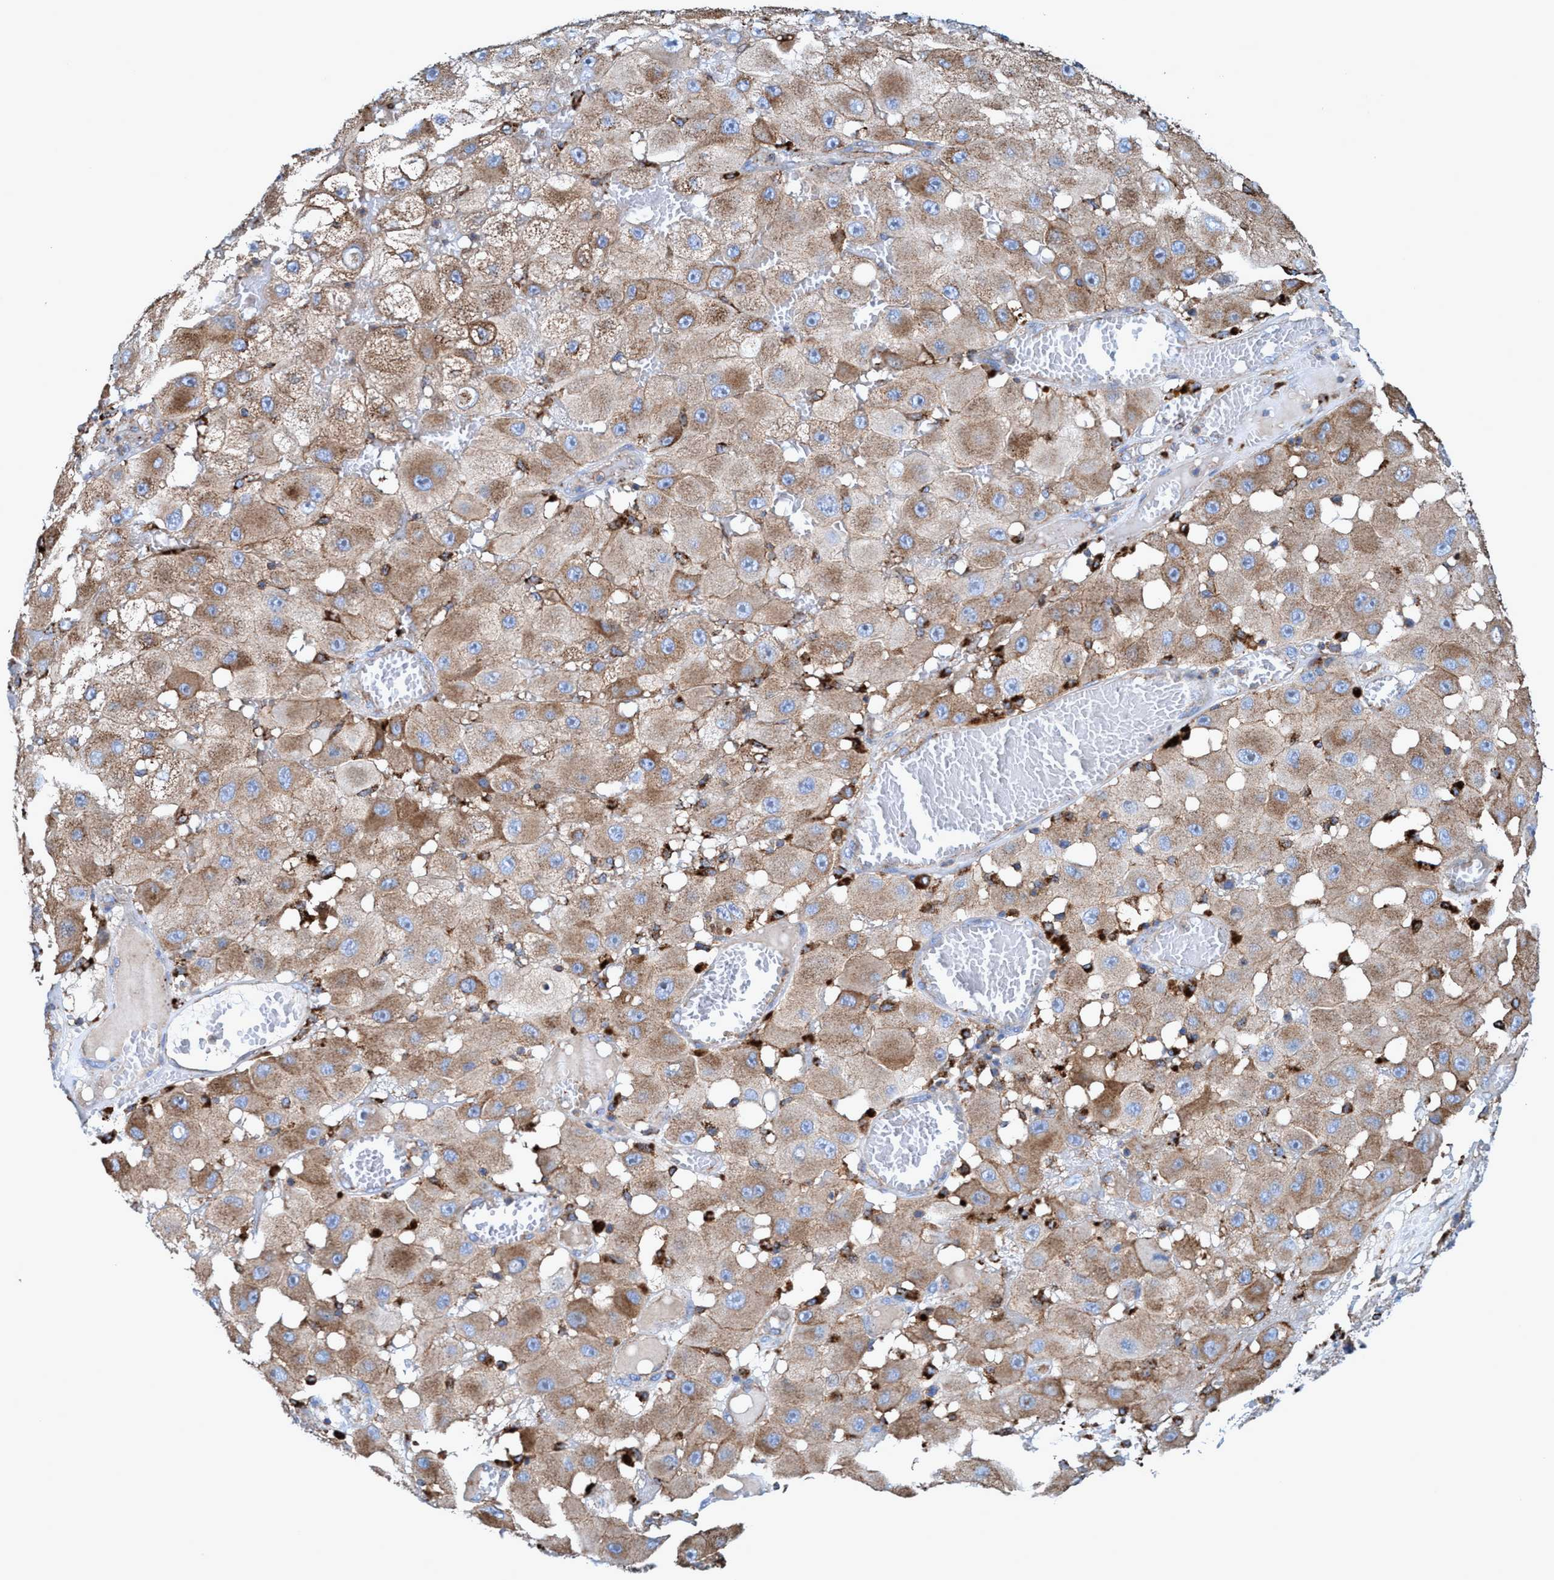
{"staining": {"intensity": "moderate", "quantity": ">75%", "location": "cytoplasmic/membranous"}, "tissue": "melanoma", "cell_type": "Tumor cells", "image_type": "cancer", "snomed": [{"axis": "morphology", "description": "Malignant melanoma, NOS"}, {"axis": "topography", "description": "Skin"}], "caption": "This is a micrograph of immunohistochemistry staining of melanoma, which shows moderate expression in the cytoplasmic/membranous of tumor cells.", "gene": "TRIM65", "patient": {"sex": "female", "age": 81}}